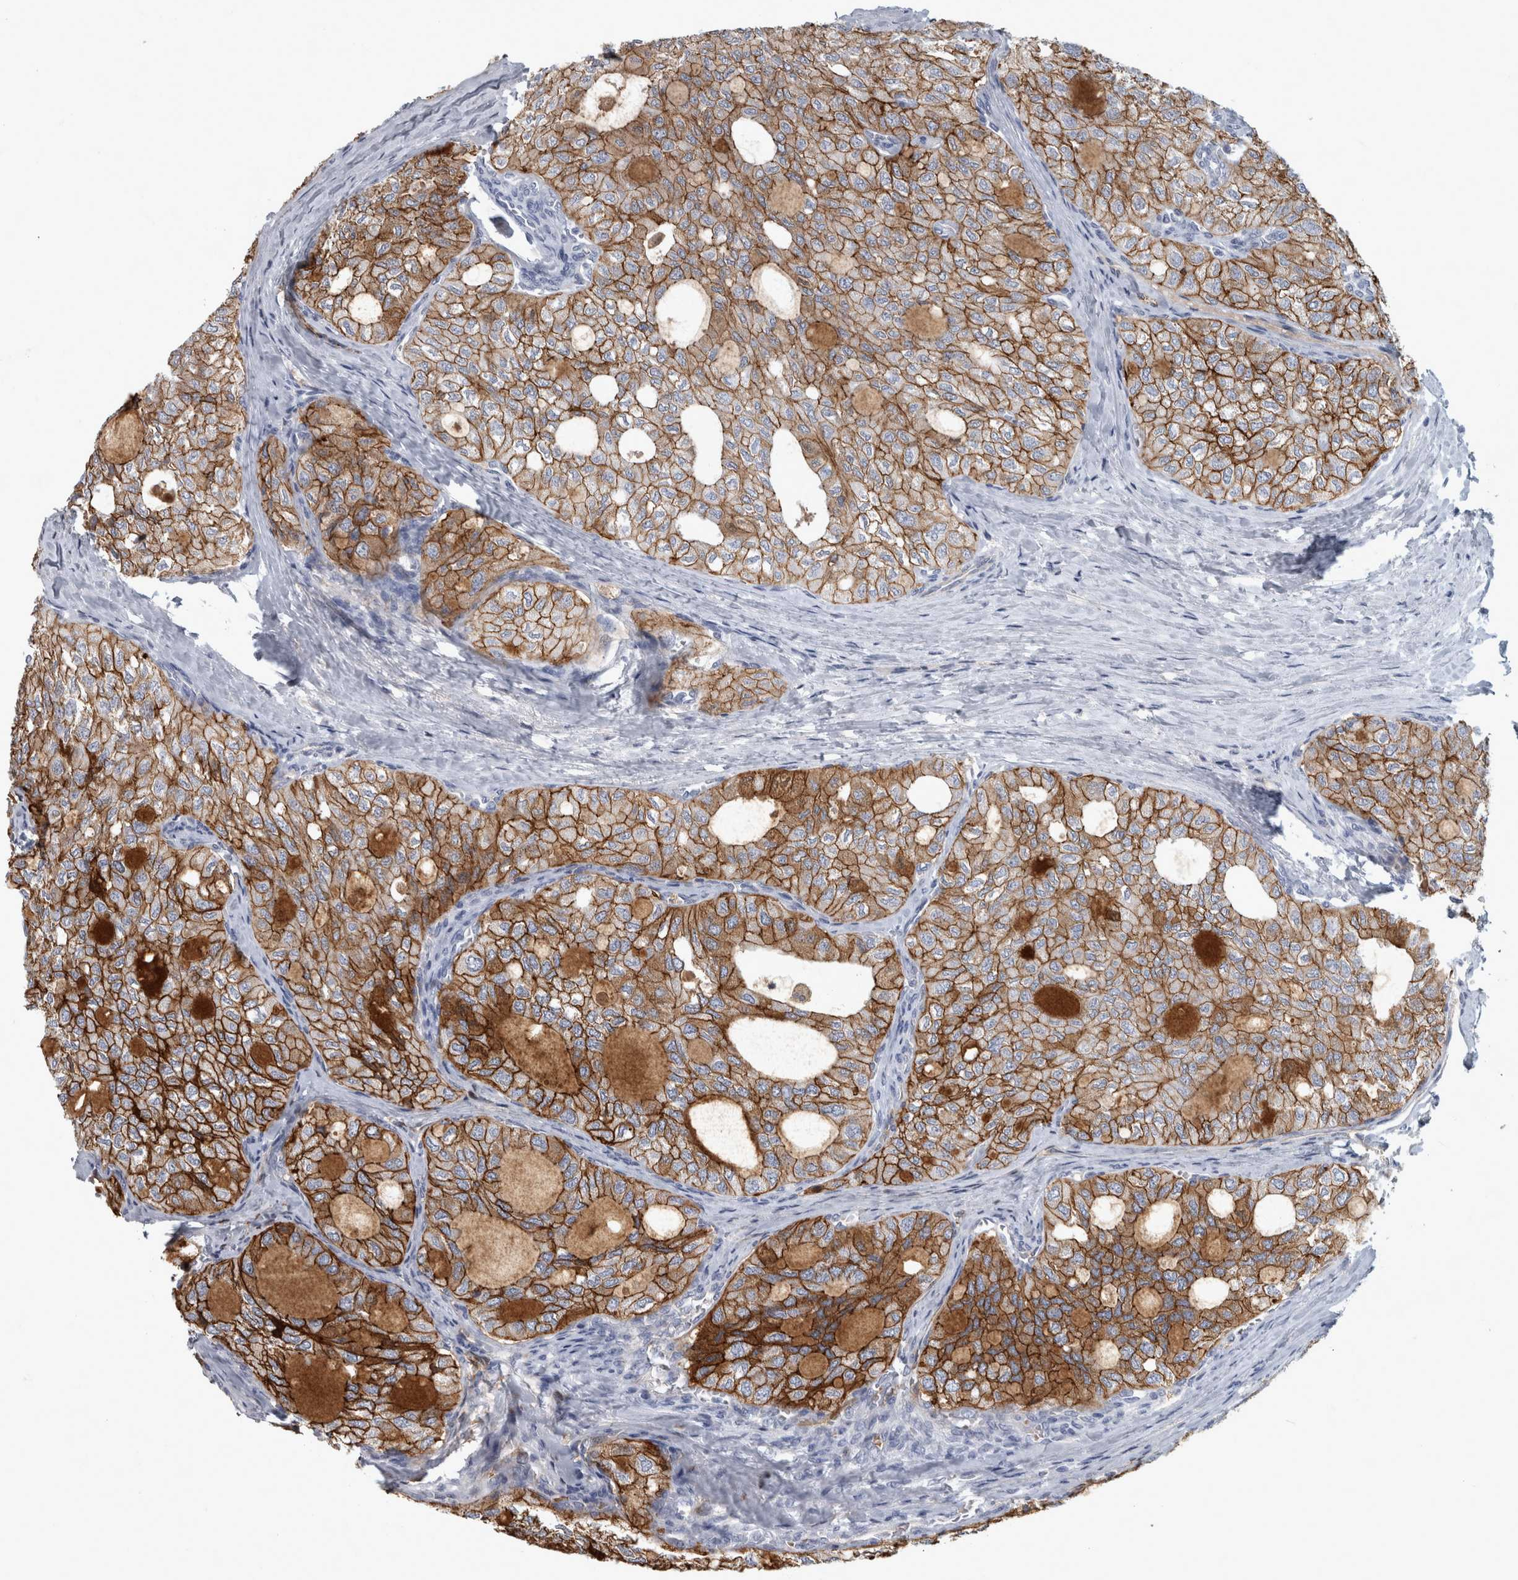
{"staining": {"intensity": "strong", "quantity": ">75%", "location": "cytoplasmic/membranous"}, "tissue": "thyroid cancer", "cell_type": "Tumor cells", "image_type": "cancer", "snomed": [{"axis": "morphology", "description": "Follicular adenoma carcinoma, NOS"}, {"axis": "topography", "description": "Thyroid gland"}], "caption": "This is an image of immunohistochemistry staining of thyroid cancer (follicular adenoma carcinoma), which shows strong expression in the cytoplasmic/membranous of tumor cells.", "gene": "DSG2", "patient": {"sex": "male", "age": 75}}